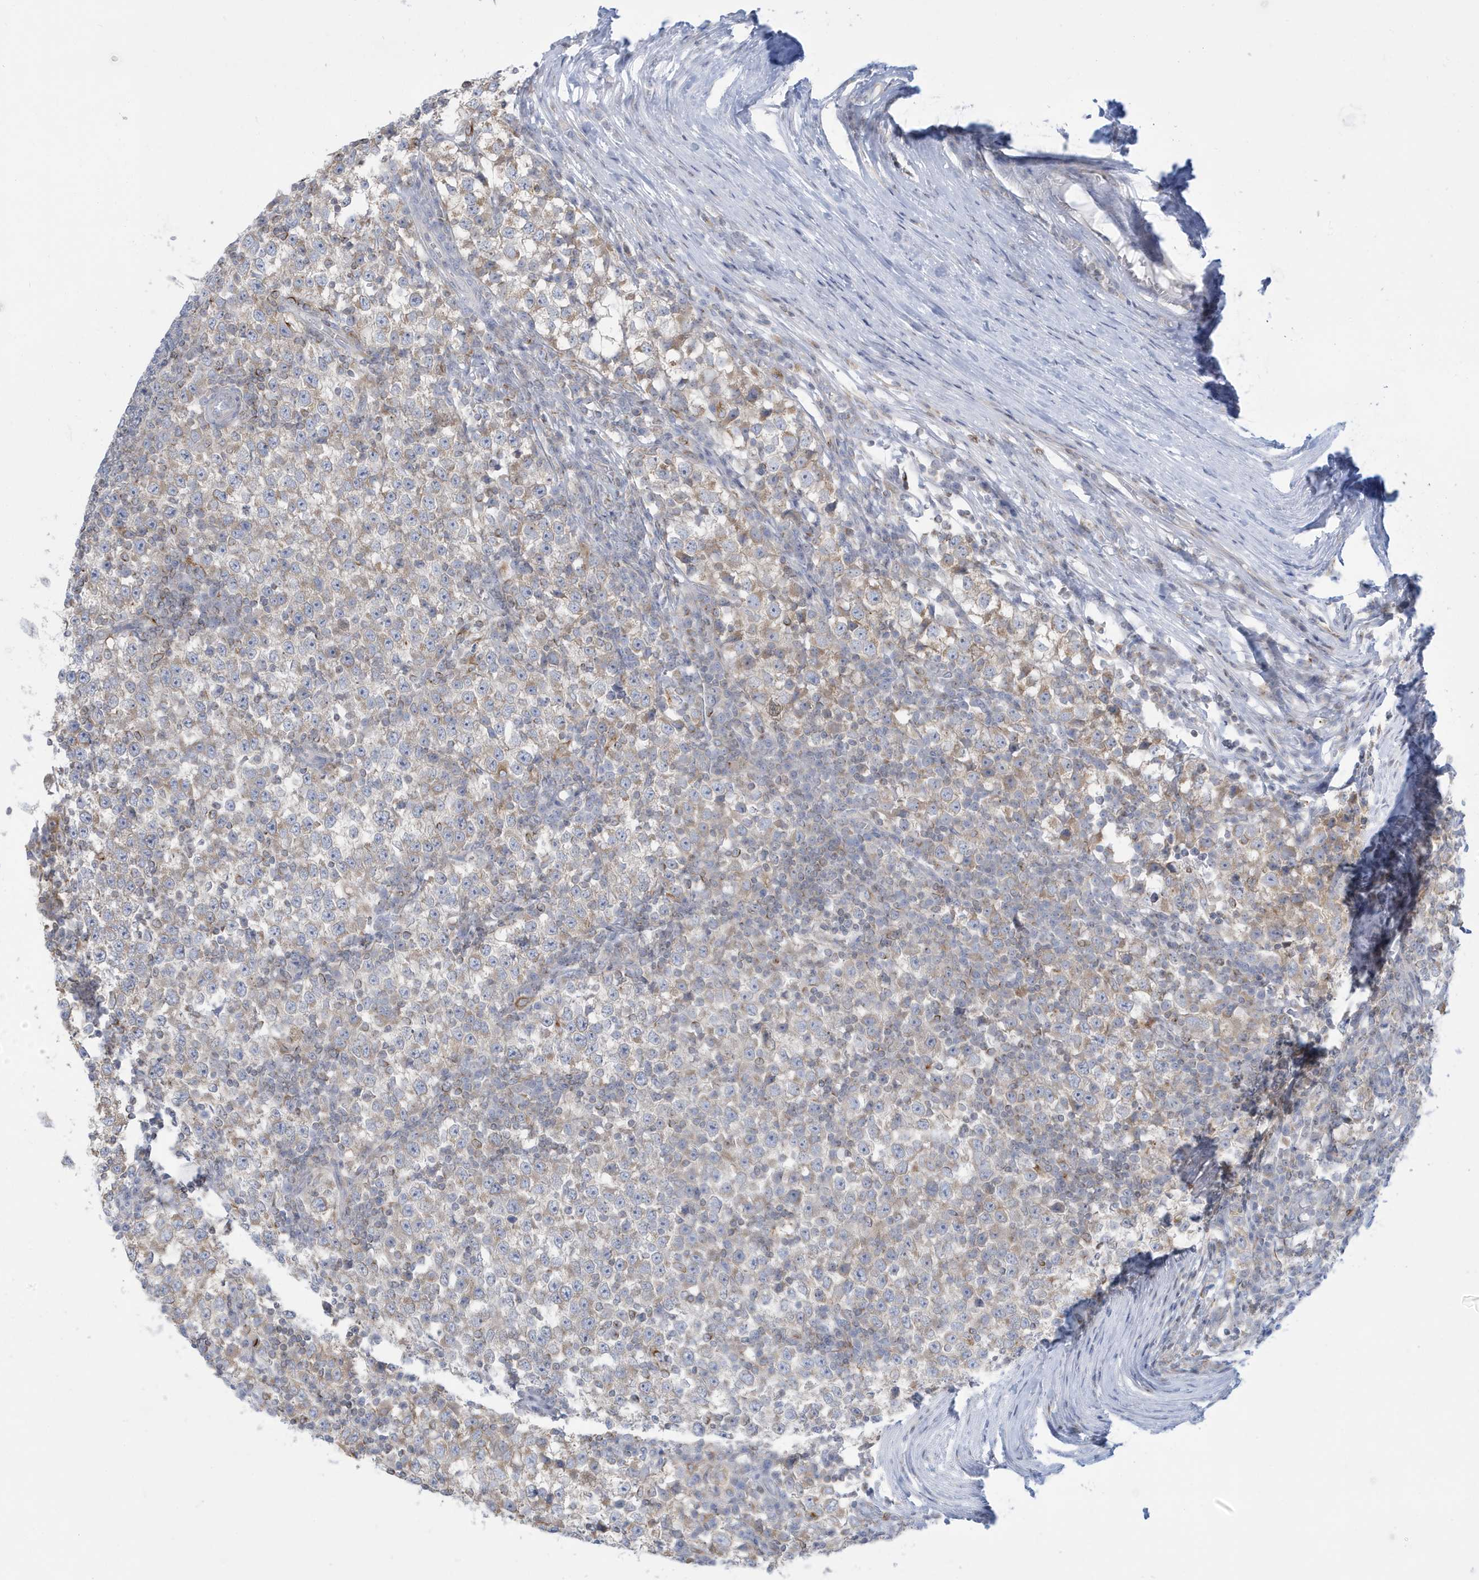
{"staining": {"intensity": "weak", "quantity": "<25%", "location": "cytoplasmic/membranous"}, "tissue": "testis cancer", "cell_type": "Tumor cells", "image_type": "cancer", "snomed": [{"axis": "morphology", "description": "Seminoma, NOS"}, {"axis": "topography", "description": "Testis"}], "caption": "Micrograph shows no protein positivity in tumor cells of seminoma (testis) tissue. The staining was performed using DAB to visualize the protein expression in brown, while the nuclei were stained in blue with hematoxylin (Magnification: 20x).", "gene": "SLAMF9", "patient": {"sex": "male", "age": 65}}